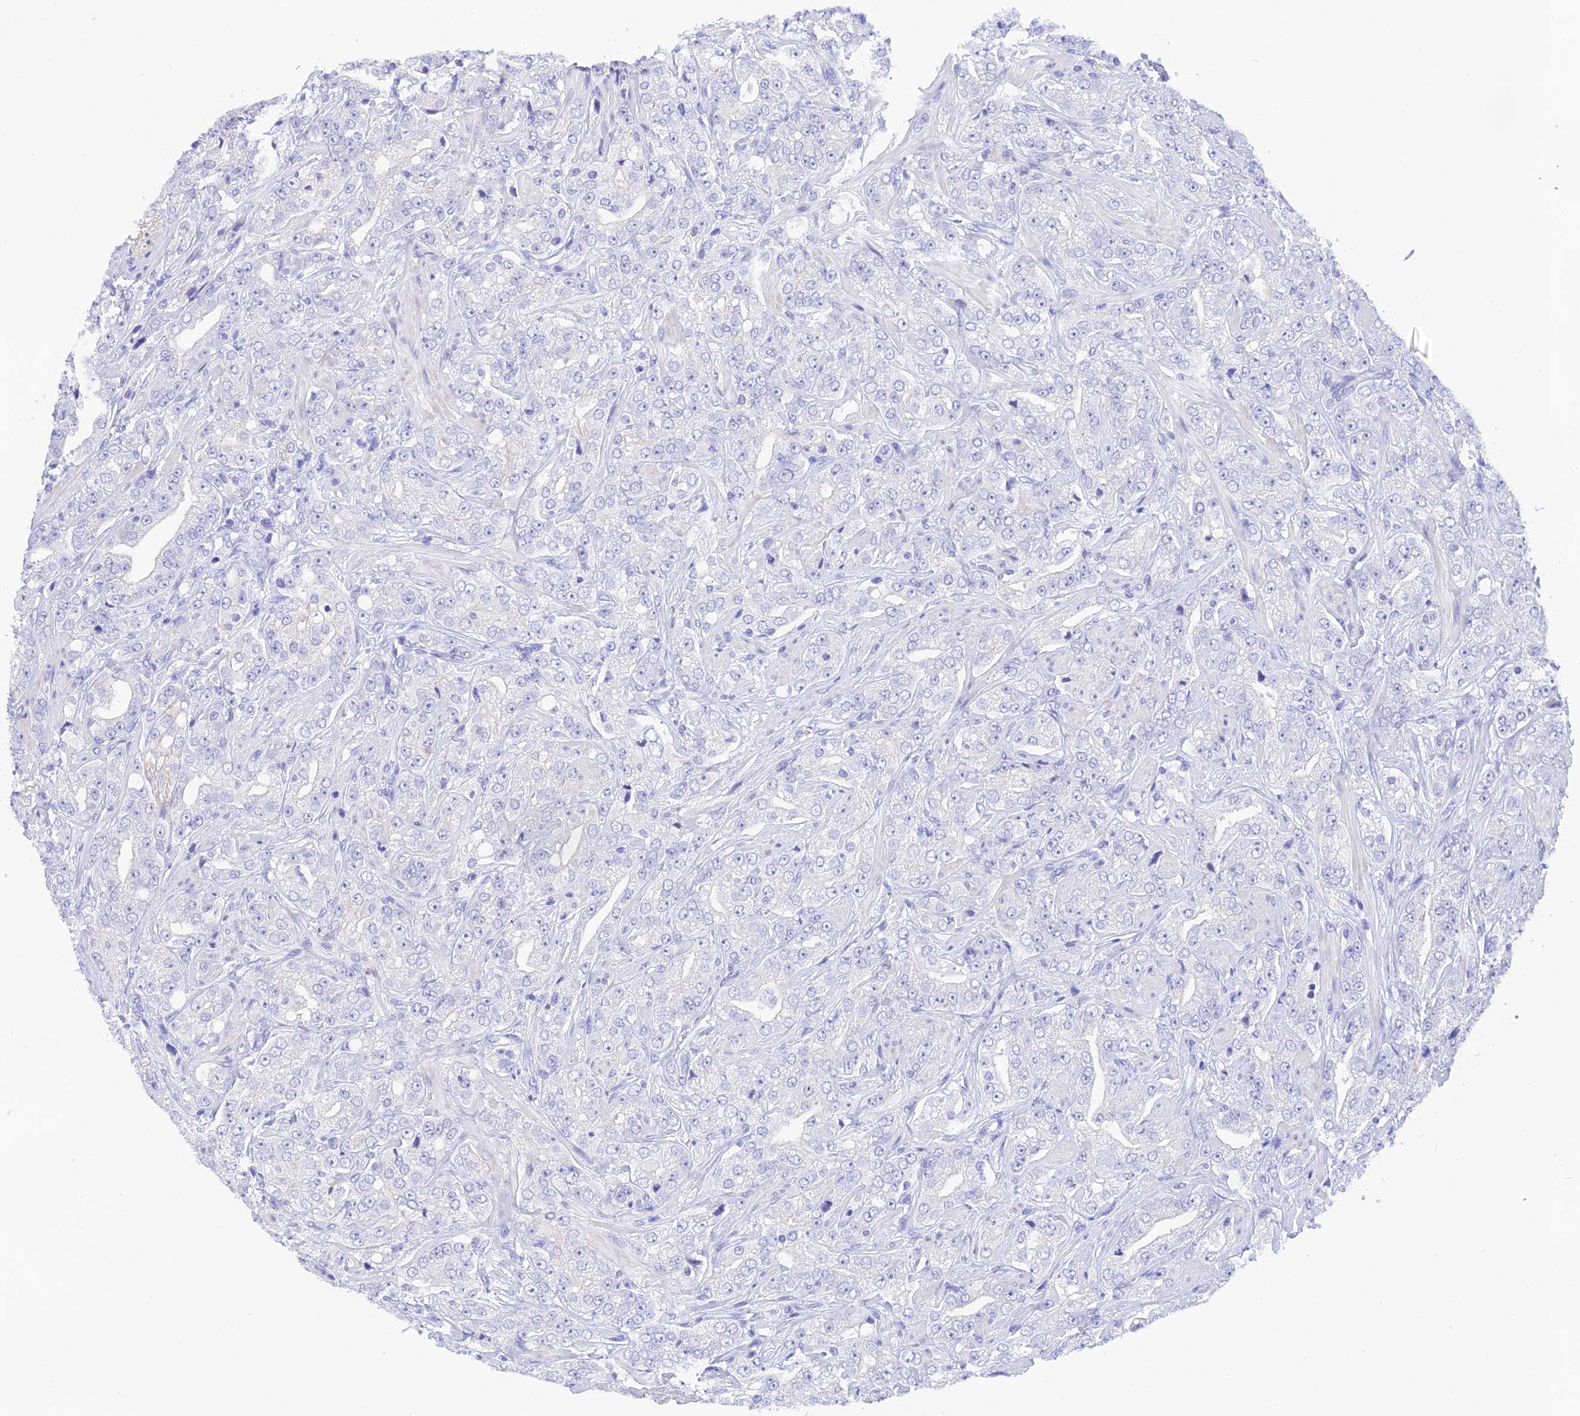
{"staining": {"intensity": "negative", "quantity": "none", "location": "none"}, "tissue": "prostate cancer", "cell_type": "Tumor cells", "image_type": "cancer", "snomed": [{"axis": "morphology", "description": "Adenocarcinoma, Low grade"}, {"axis": "topography", "description": "Prostate"}], "caption": "High magnification brightfield microscopy of prostate cancer (low-grade adenocarcinoma) stained with DAB (brown) and counterstained with hematoxylin (blue): tumor cells show no significant expression.", "gene": "KDELR3", "patient": {"sex": "male", "age": 67}}